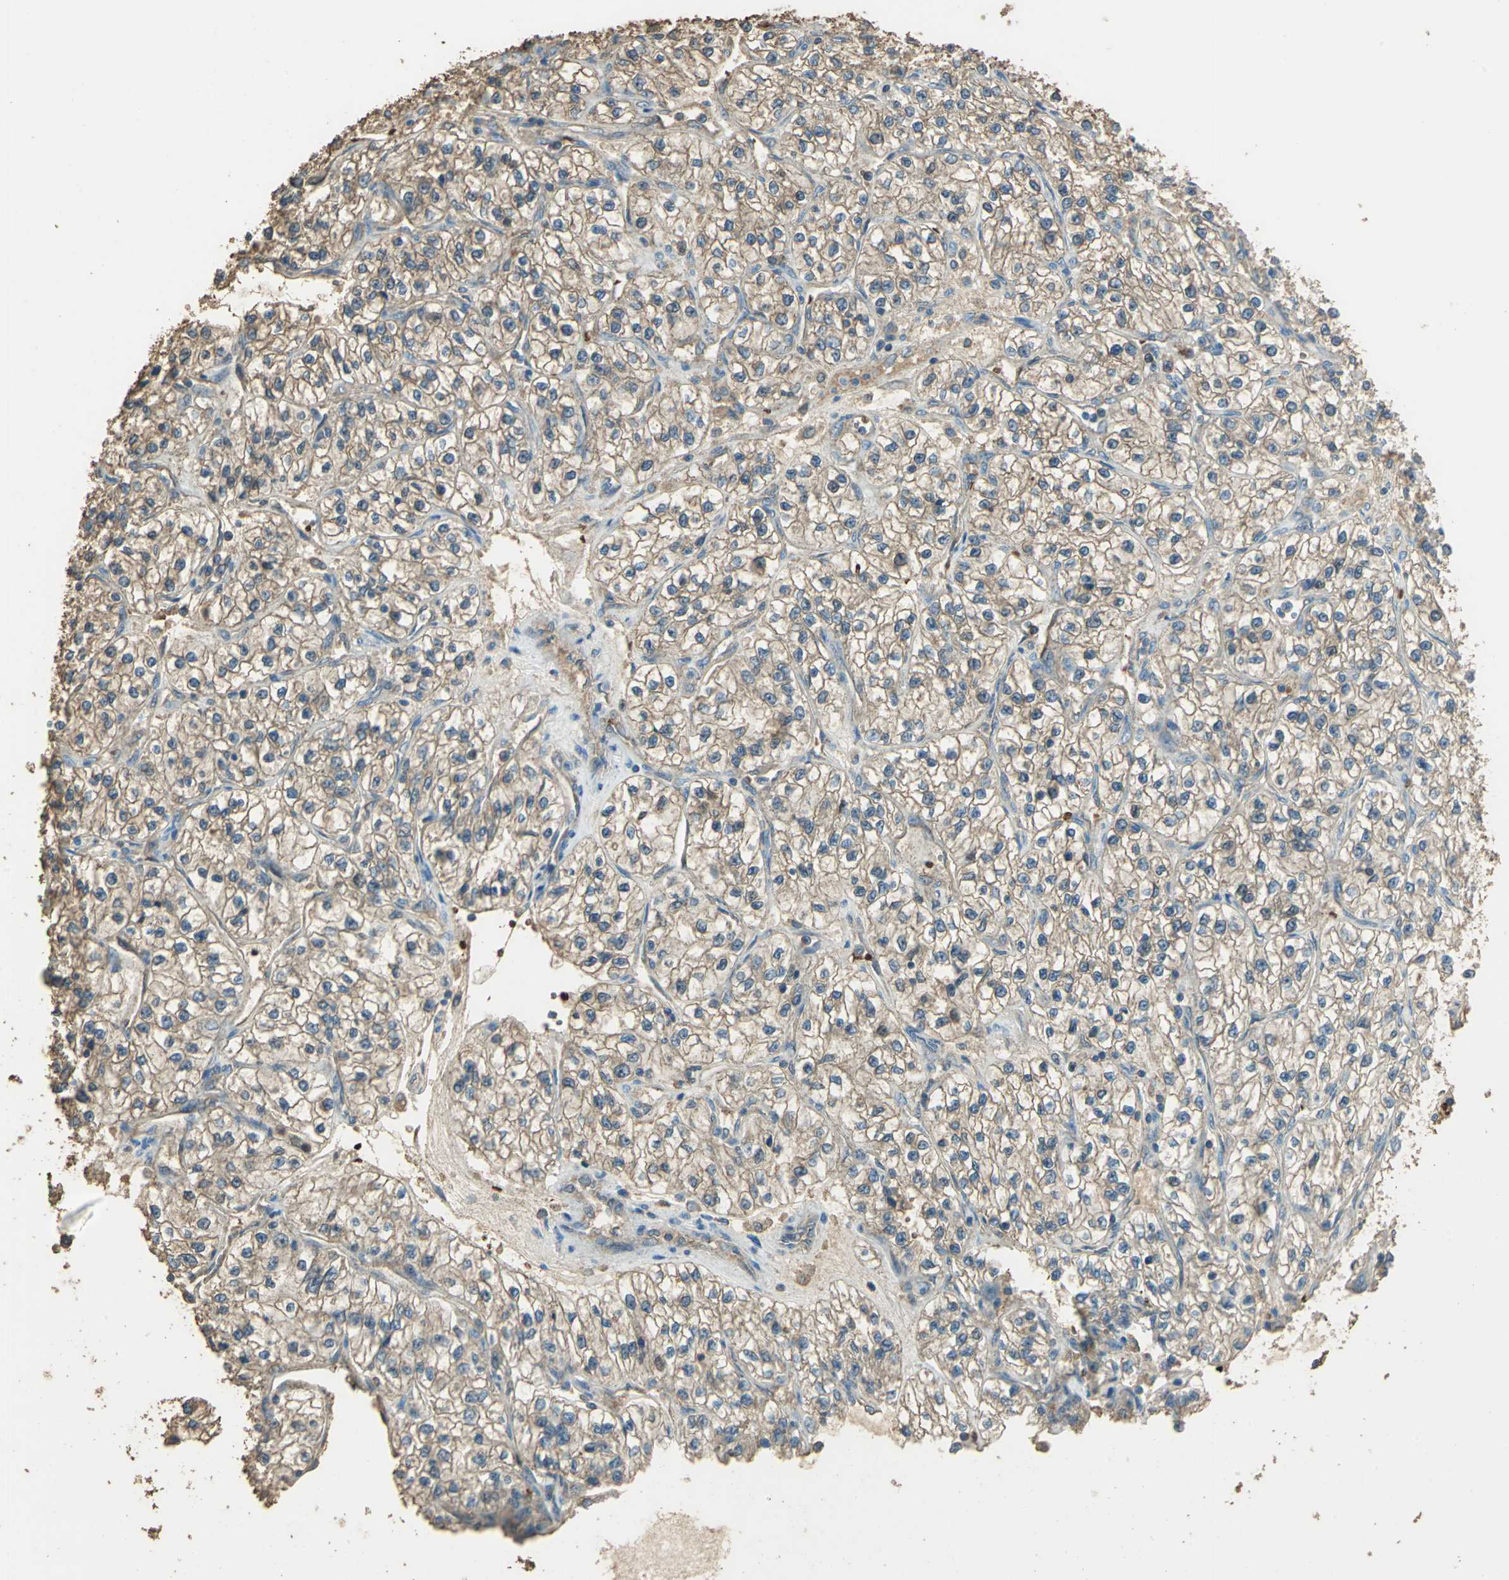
{"staining": {"intensity": "moderate", "quantity": ">75%", "location": "cytoplasmic/membranous"}, "tissue": "renal cancer", "cell_type": "Tumor cells", "image_type": "cancer", "snomed": [{"axis": "morphology", "description": "Adenocarcinoma, NOS"}, {"axis": "topography", "description": "Kidney"}], "caption": "Human renal cancer (adenocarcinoma) stained with a protein marker shows moderate staining in tumor cells.", "gene": "TRAPPC2", "patient": {"sex": "female", "age": 57}}